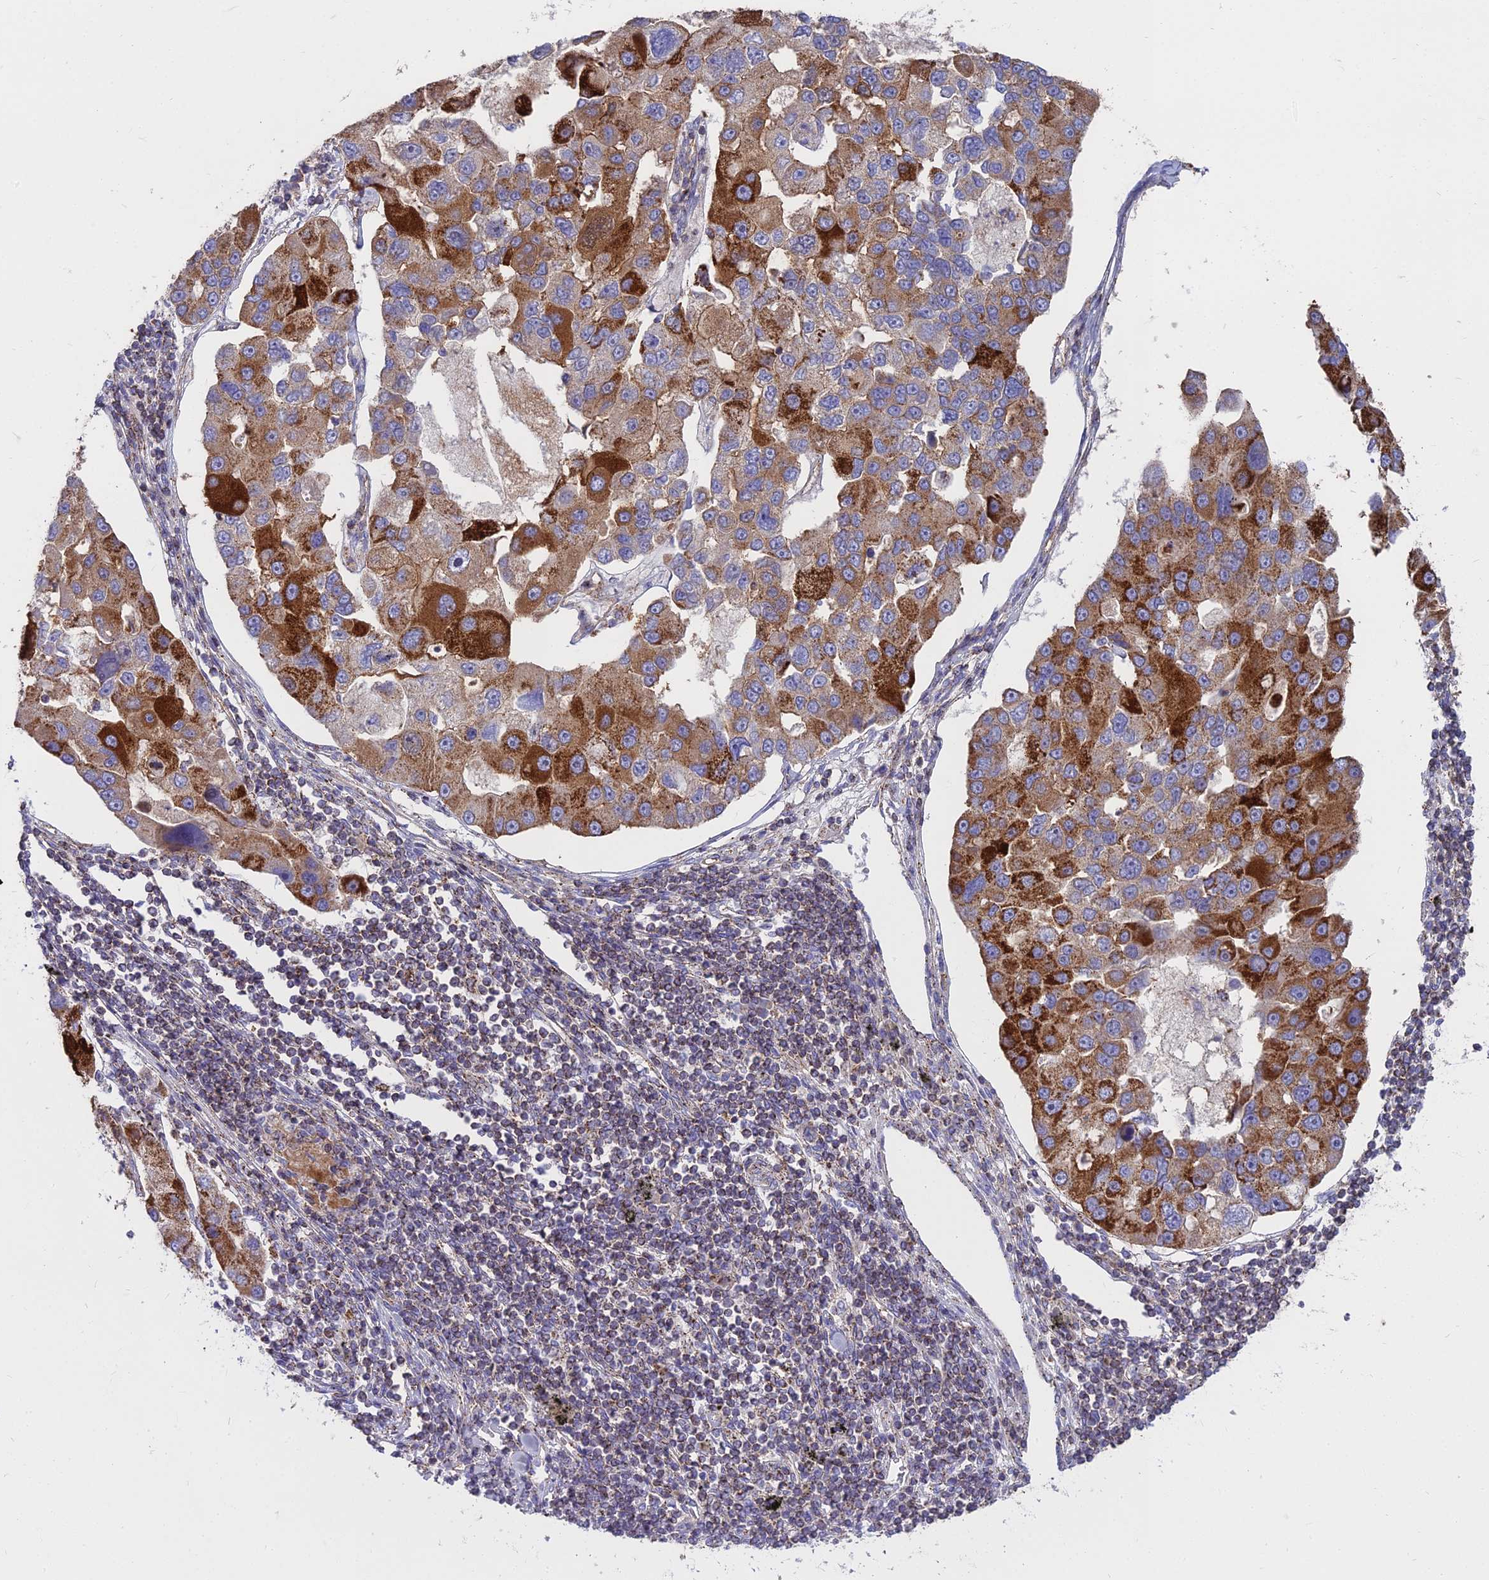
{"staining": {"intensity": "strong", "quantity": "25%-75%", "location": "cytoplasmic/membranous"}, "tissue": "lung cancer", "cell_type": "Tumor cells", "image_type": "cancer", "snomed": [{"axis": "morphology", "description": "Adenocarcinoma, NOS"}, {"axis": "topography", "description": "Lung"}], "caption": "About 25%-75% of tumor cells in human lung cancer reveal strong cytoplasmic/membranous protein expression as visualized by brown immunohistochemical staining.", "gene": "FRMPD1", "patient": {"sex": "female", "age": 54}}